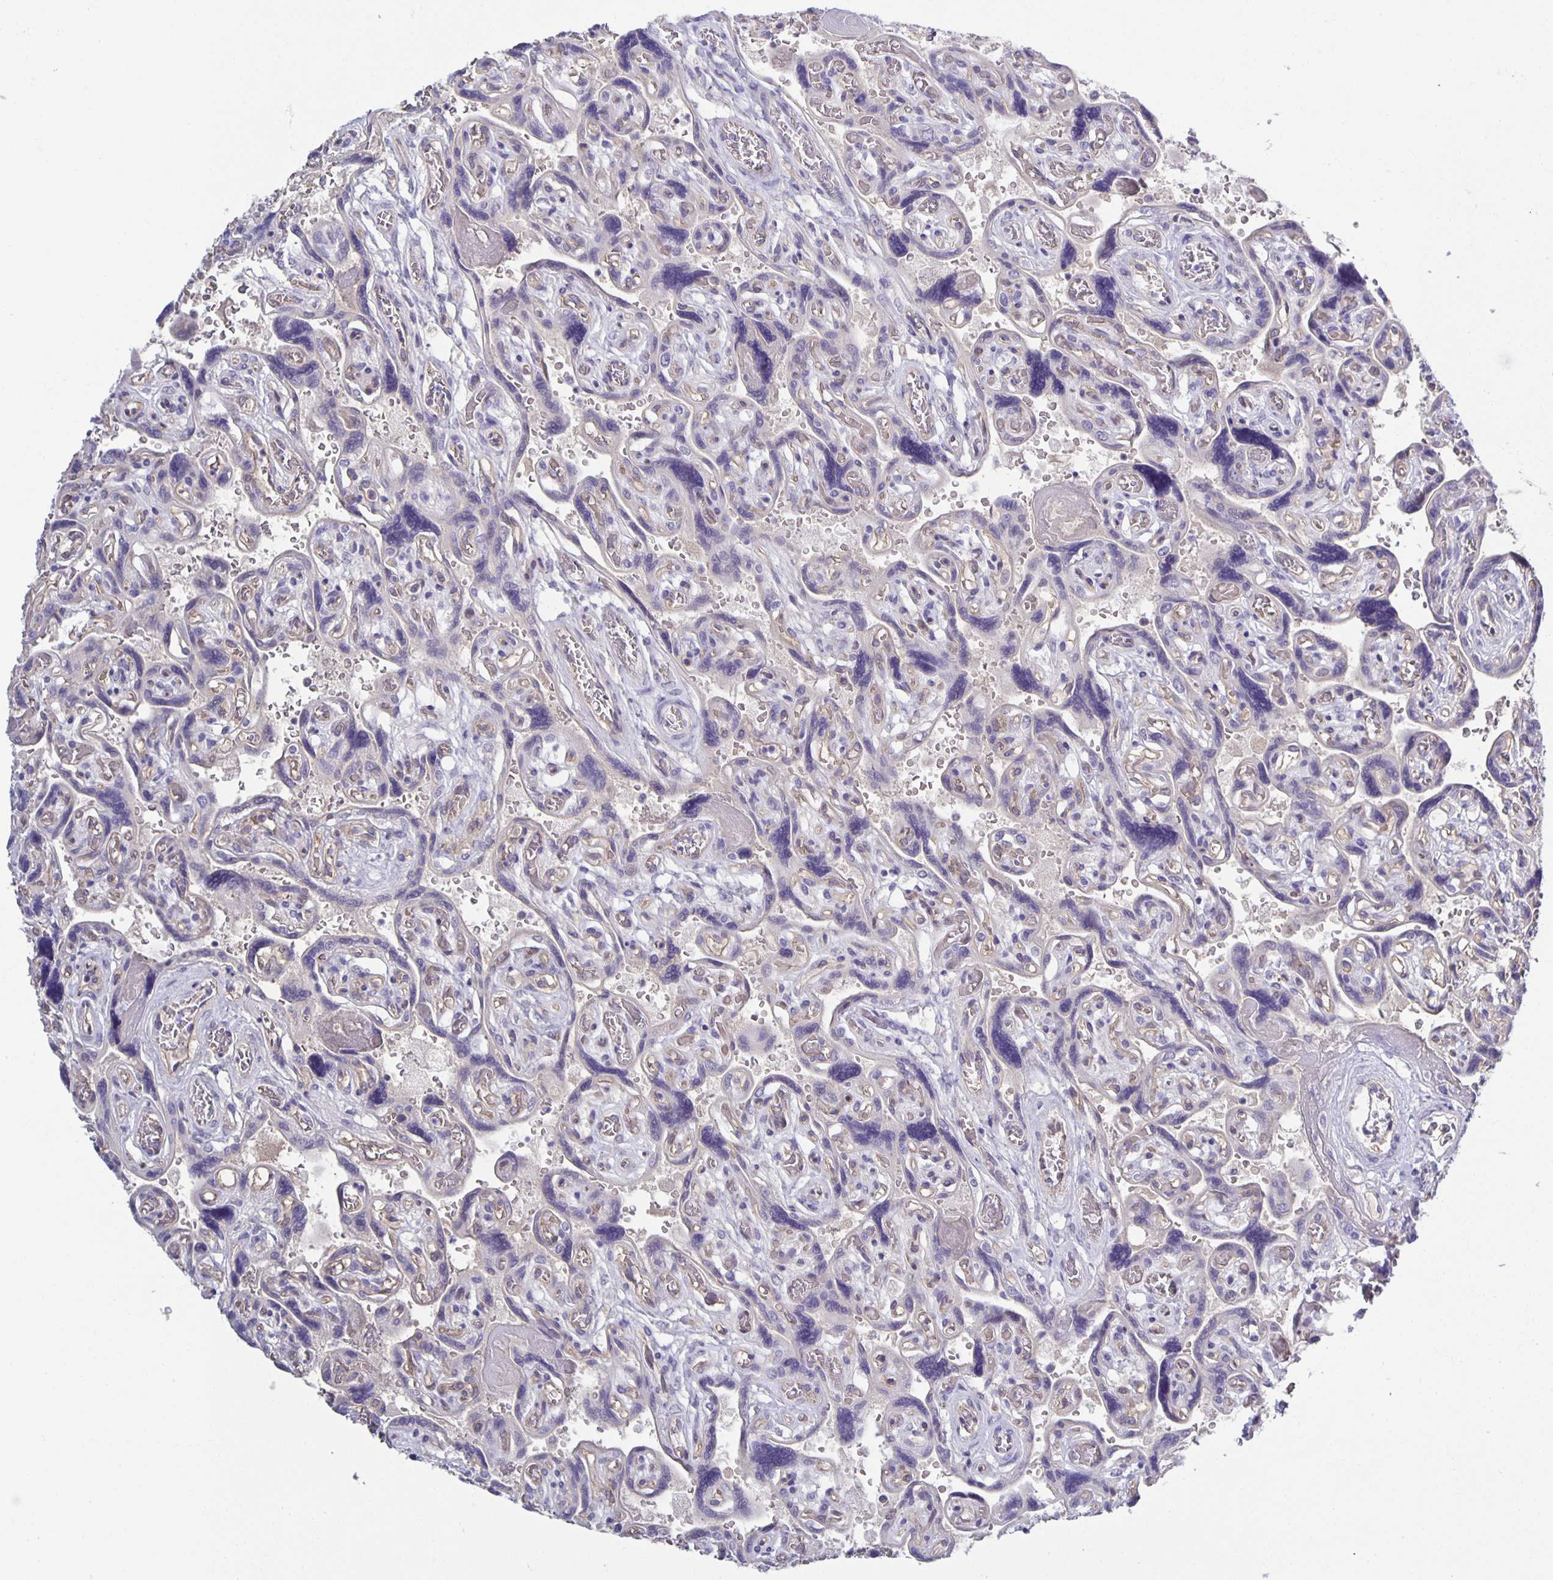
{"staining": {"intensity": "negative", "quantity": "none", "location": "none"}, "tissue": "placenta", "cell_type": "Decidual cells", "image_type": "normal", "snomed": [{"axis": "morphology", "description": "Normal tissue, NOS"}, {"axis": "topography", "description": "Placenta"}], "caption": "Human placenta stained for a protein using immunohistochemistry (IHC) reveals no staining in decidual cells.", "gene": "PTPN3", "patient": {"sex": "female", "age": 32}}